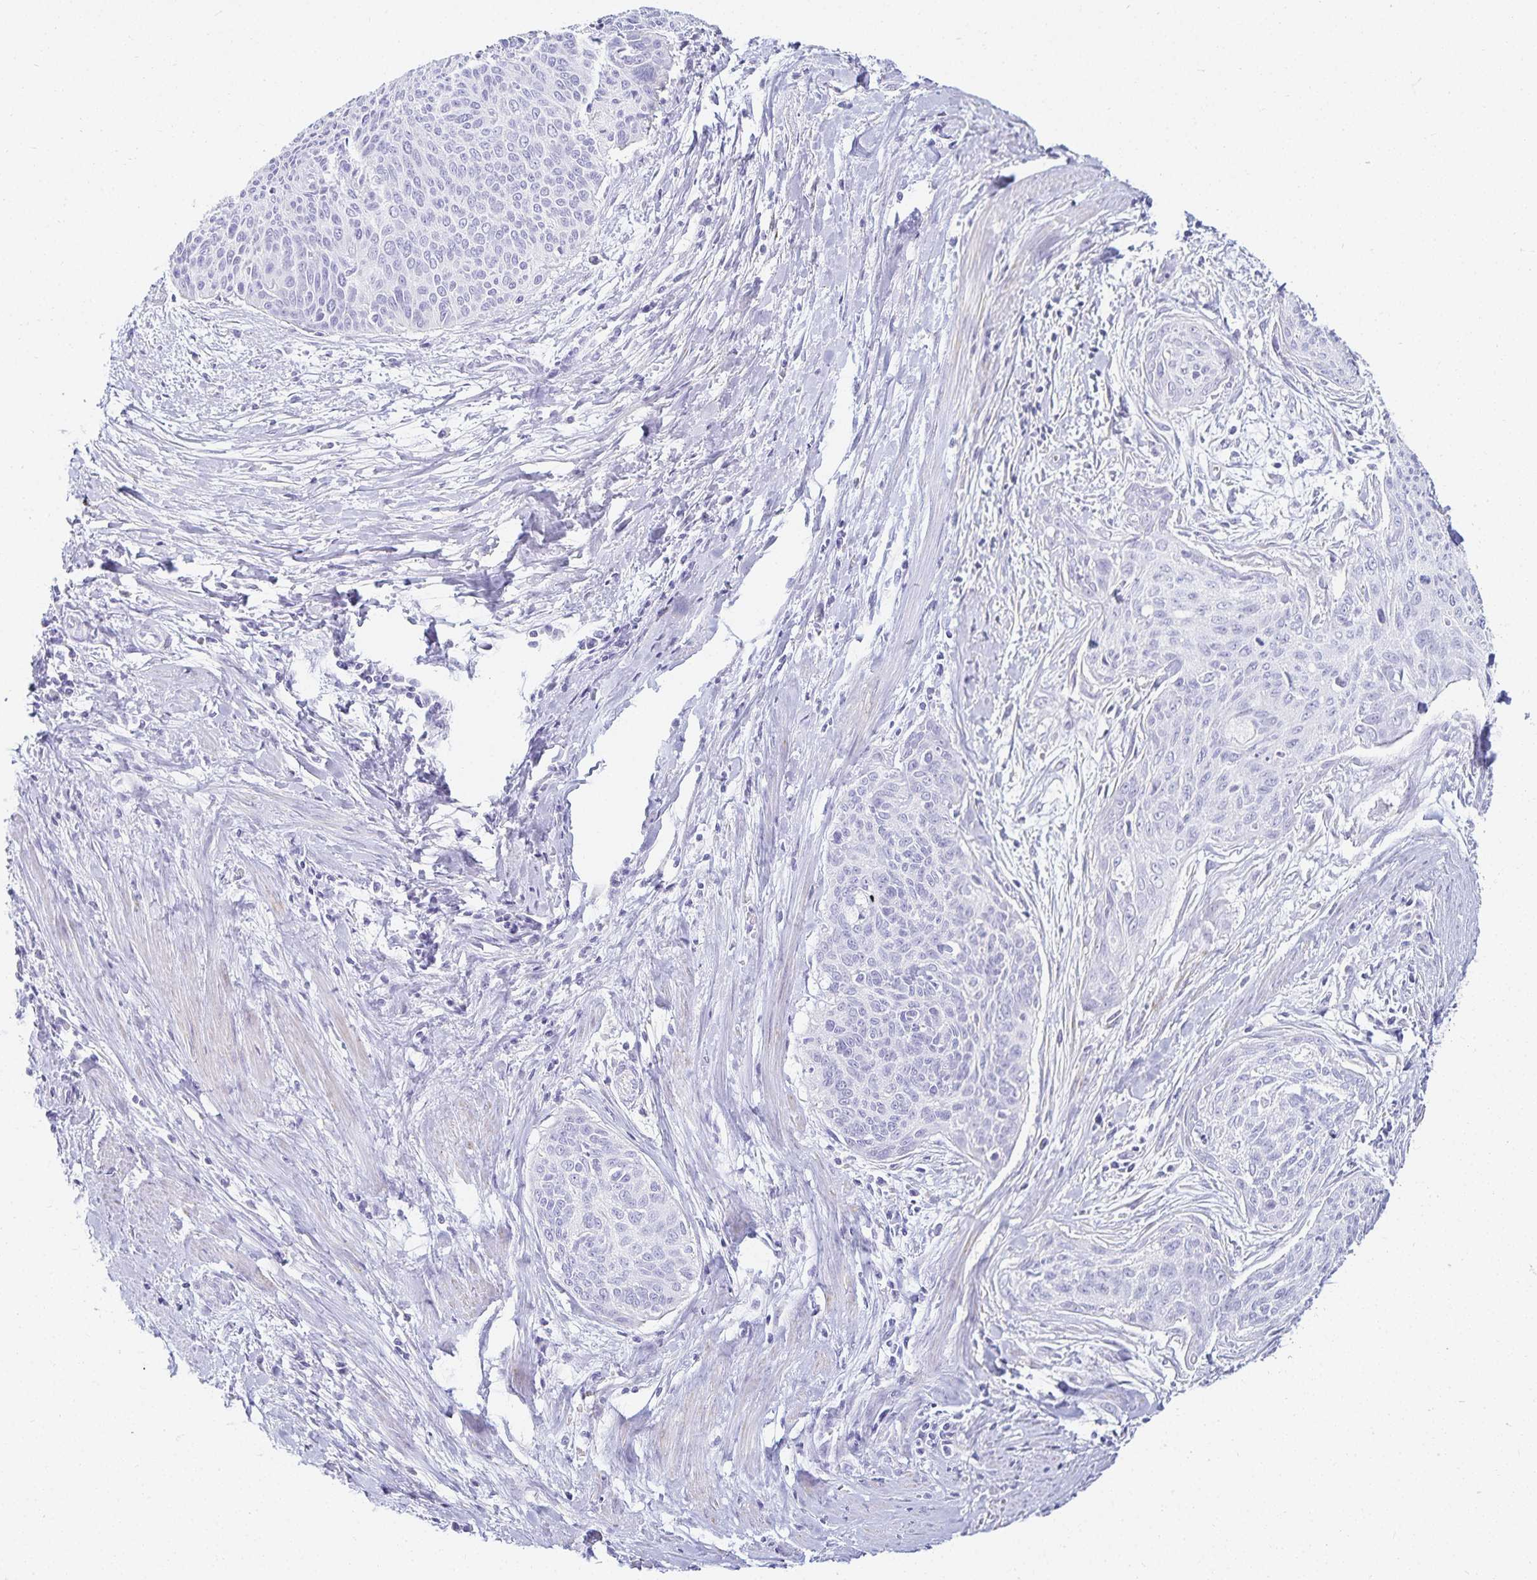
{"staining": {"intensity": "negative", "quantity": "none", "location": "none"}, "tissue": "cervical cancer", "cell_type": "Tumor cells", "image_type": "cancer", "snomed": [{"axis": "morphology", "description": "Squamous cell carcinoma, NOS"}, {"axis": "topography", "description": "Cervix"}], "caption": "Tumor cells show no significant protein staining in cervical cancer (squamous cell carcinoma).", "gene": "GP2", "patient": {"sex": "female", "age": 55}}